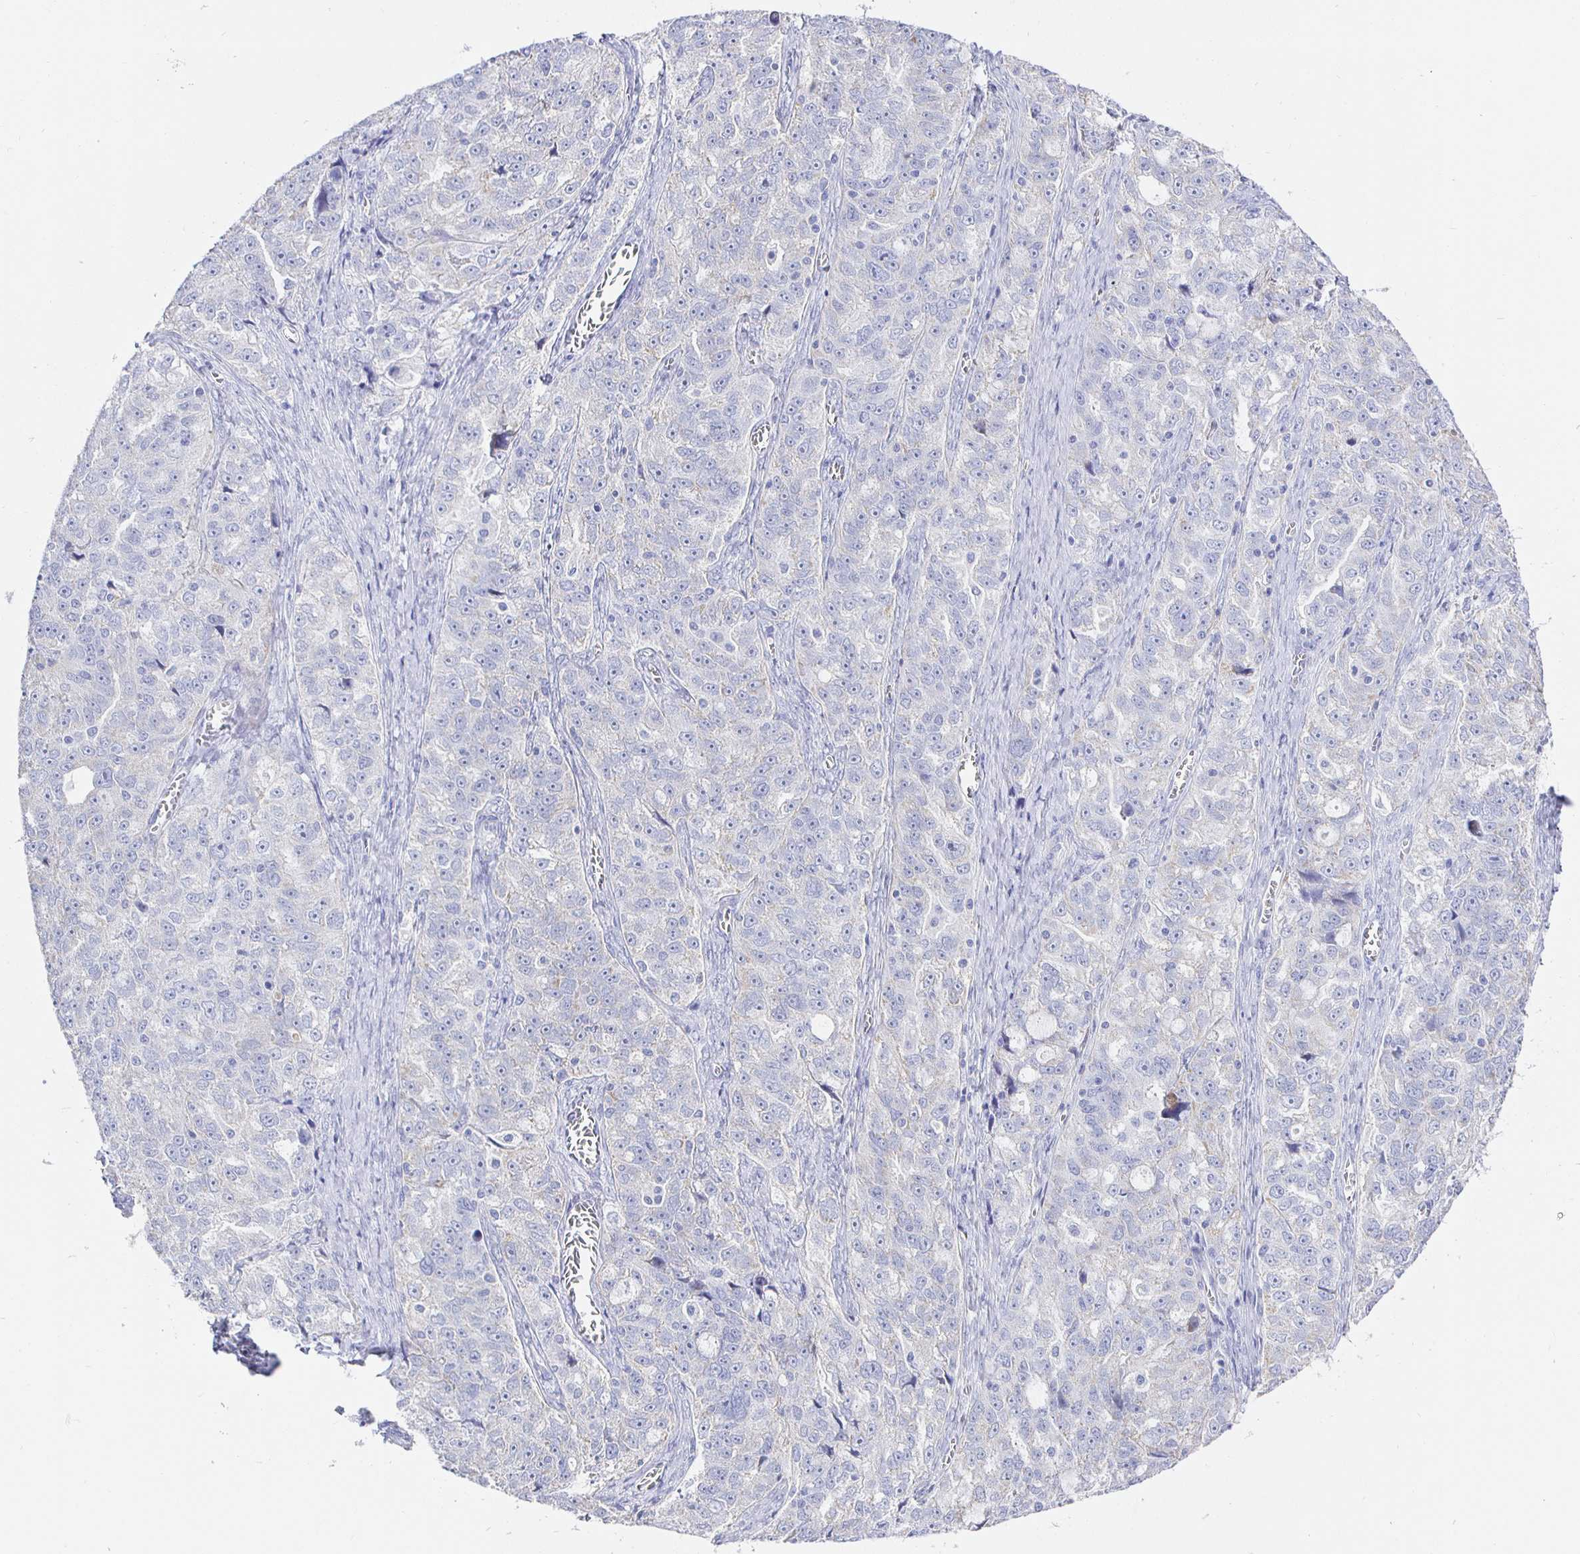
{"staining": {"intensity": "negative", "quantity": "none", "location": "none"}, "tissue": "ovarian cancer", "cell_type": "Tumor cells", "image_type": "cancer", "snomed": [{"axis": "morphology", "description": "Cystadenocarcinoma, serous, NOS"}, {"axis": "topography", "description": "Ovary"}], "caption": "This is an IHC micrograph of human serous cystadenocarcinoma (ovarian). There is no staining in tumor cells.", "gene": "CR2", "patient": {"sex": "female", "age": 51}}